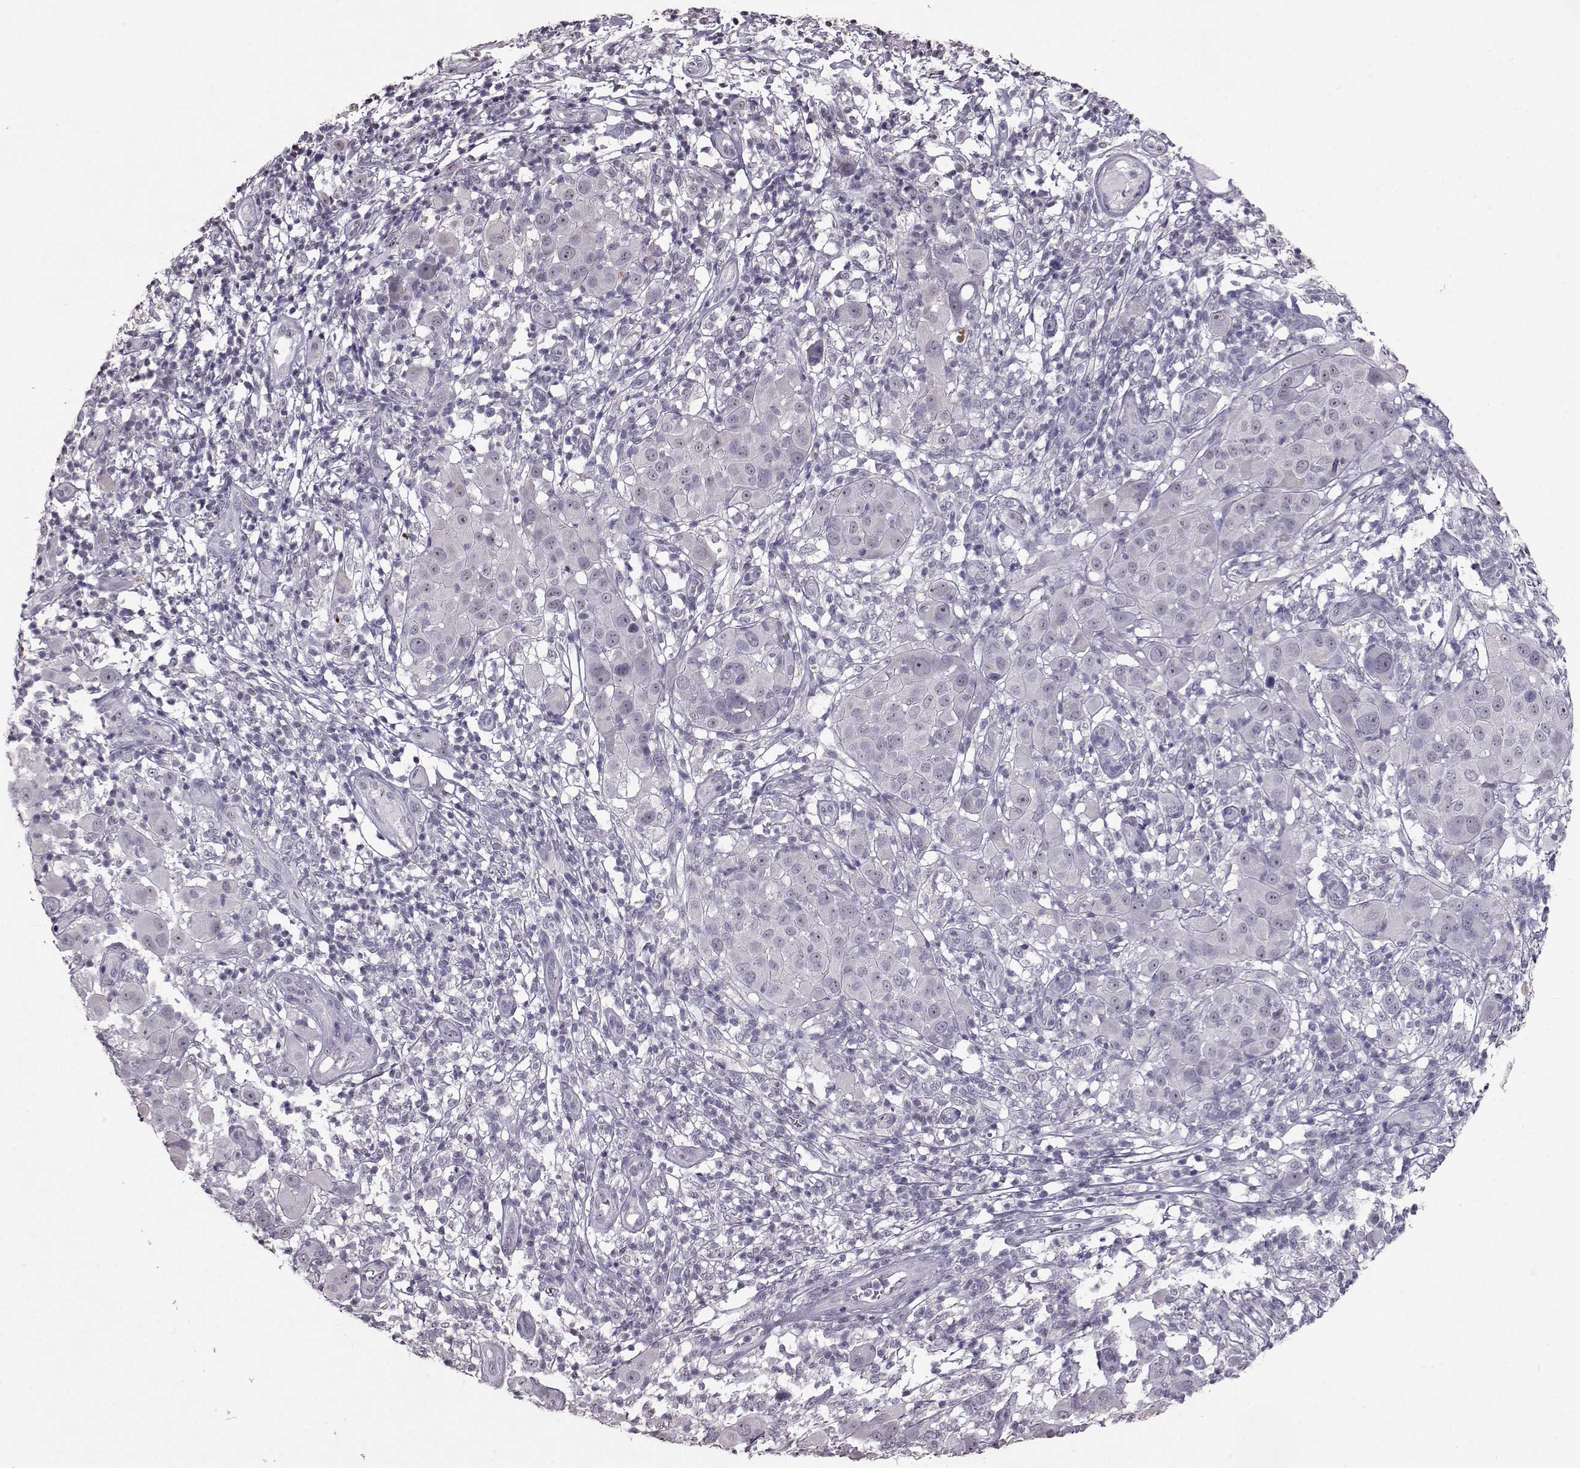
{"staining": {"intensity": "negative", "quantity": "none", "location": "none"}, "tissue": "melanoma", "cell_type": "Tumor cells", "image_type": "cancer", "snomed": [{"axis": "morphology", "description": "Malignant melanoma, NOS"}, {"axis": "topography", "description": "Skin"}], "caption": "Tumor cells show no significant expression in malignant melanoma. (Brightfield microscopy of DAB (3,3'-diaminobenzidine) immunohistochemistry (IHC) at high magnification).", "gene": "ALDH3A1", "patient": {"sex": "female", "age": 87}}